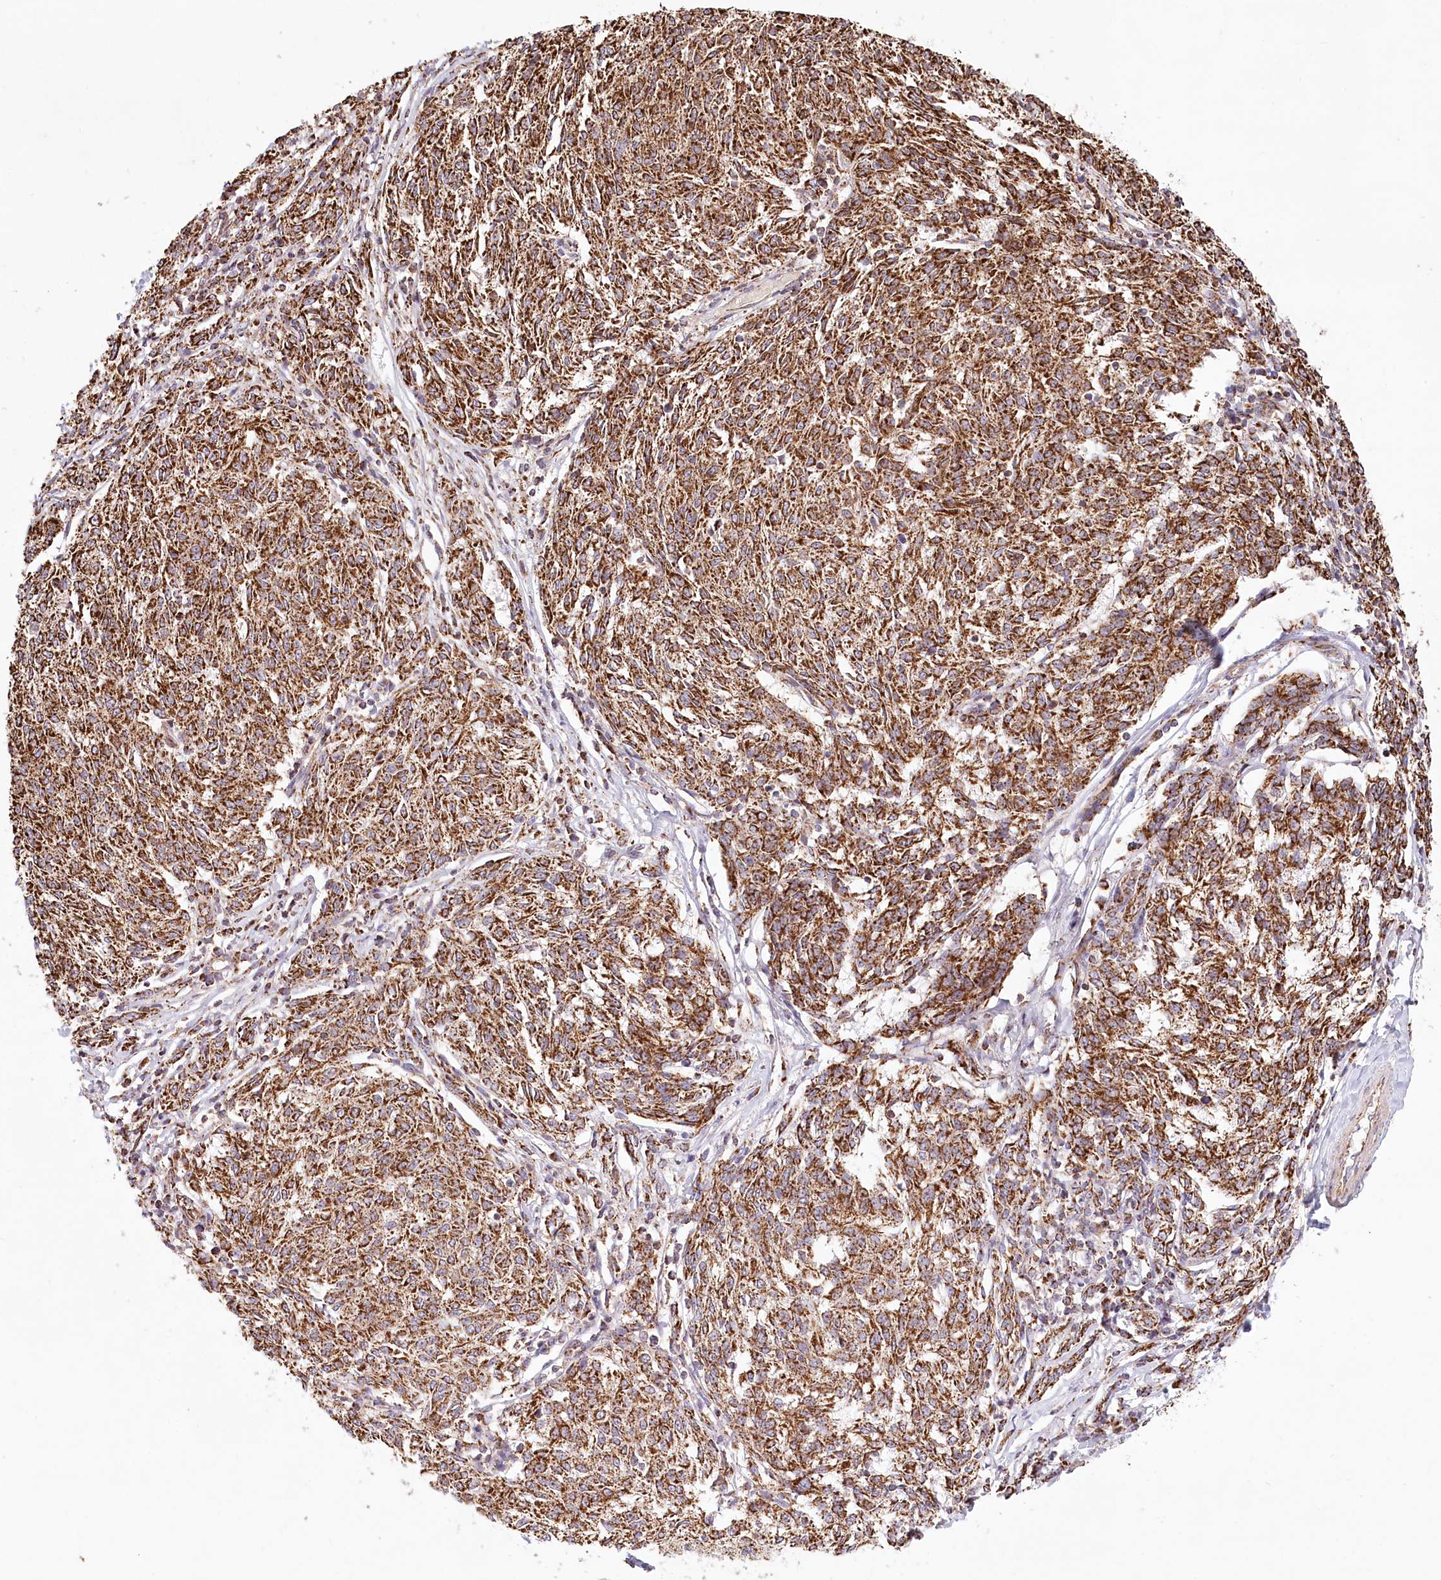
{"staining": {"intensity": "strong", "quantity": ">75%", "location": "cytoplasmic/membranous"}, "tissue": "melanoma", "cell_type": "Tumor cells", "image_type": "cancer", "snomed": [{"axis": "morphology", "description": "Malignant melanoma, NOS"}, {"axis": "topography", "description": "Skin"}], "caption": "Immunohistochemical staining of malignant melanoma displays strong cytoplasmic/membranous protein staining in about >75% of tumor cells. (Brightfield microscopy of DAB IHC at high magnification).", "gene": "UMPS", "patient": {"sex": "female", "age": 72}}